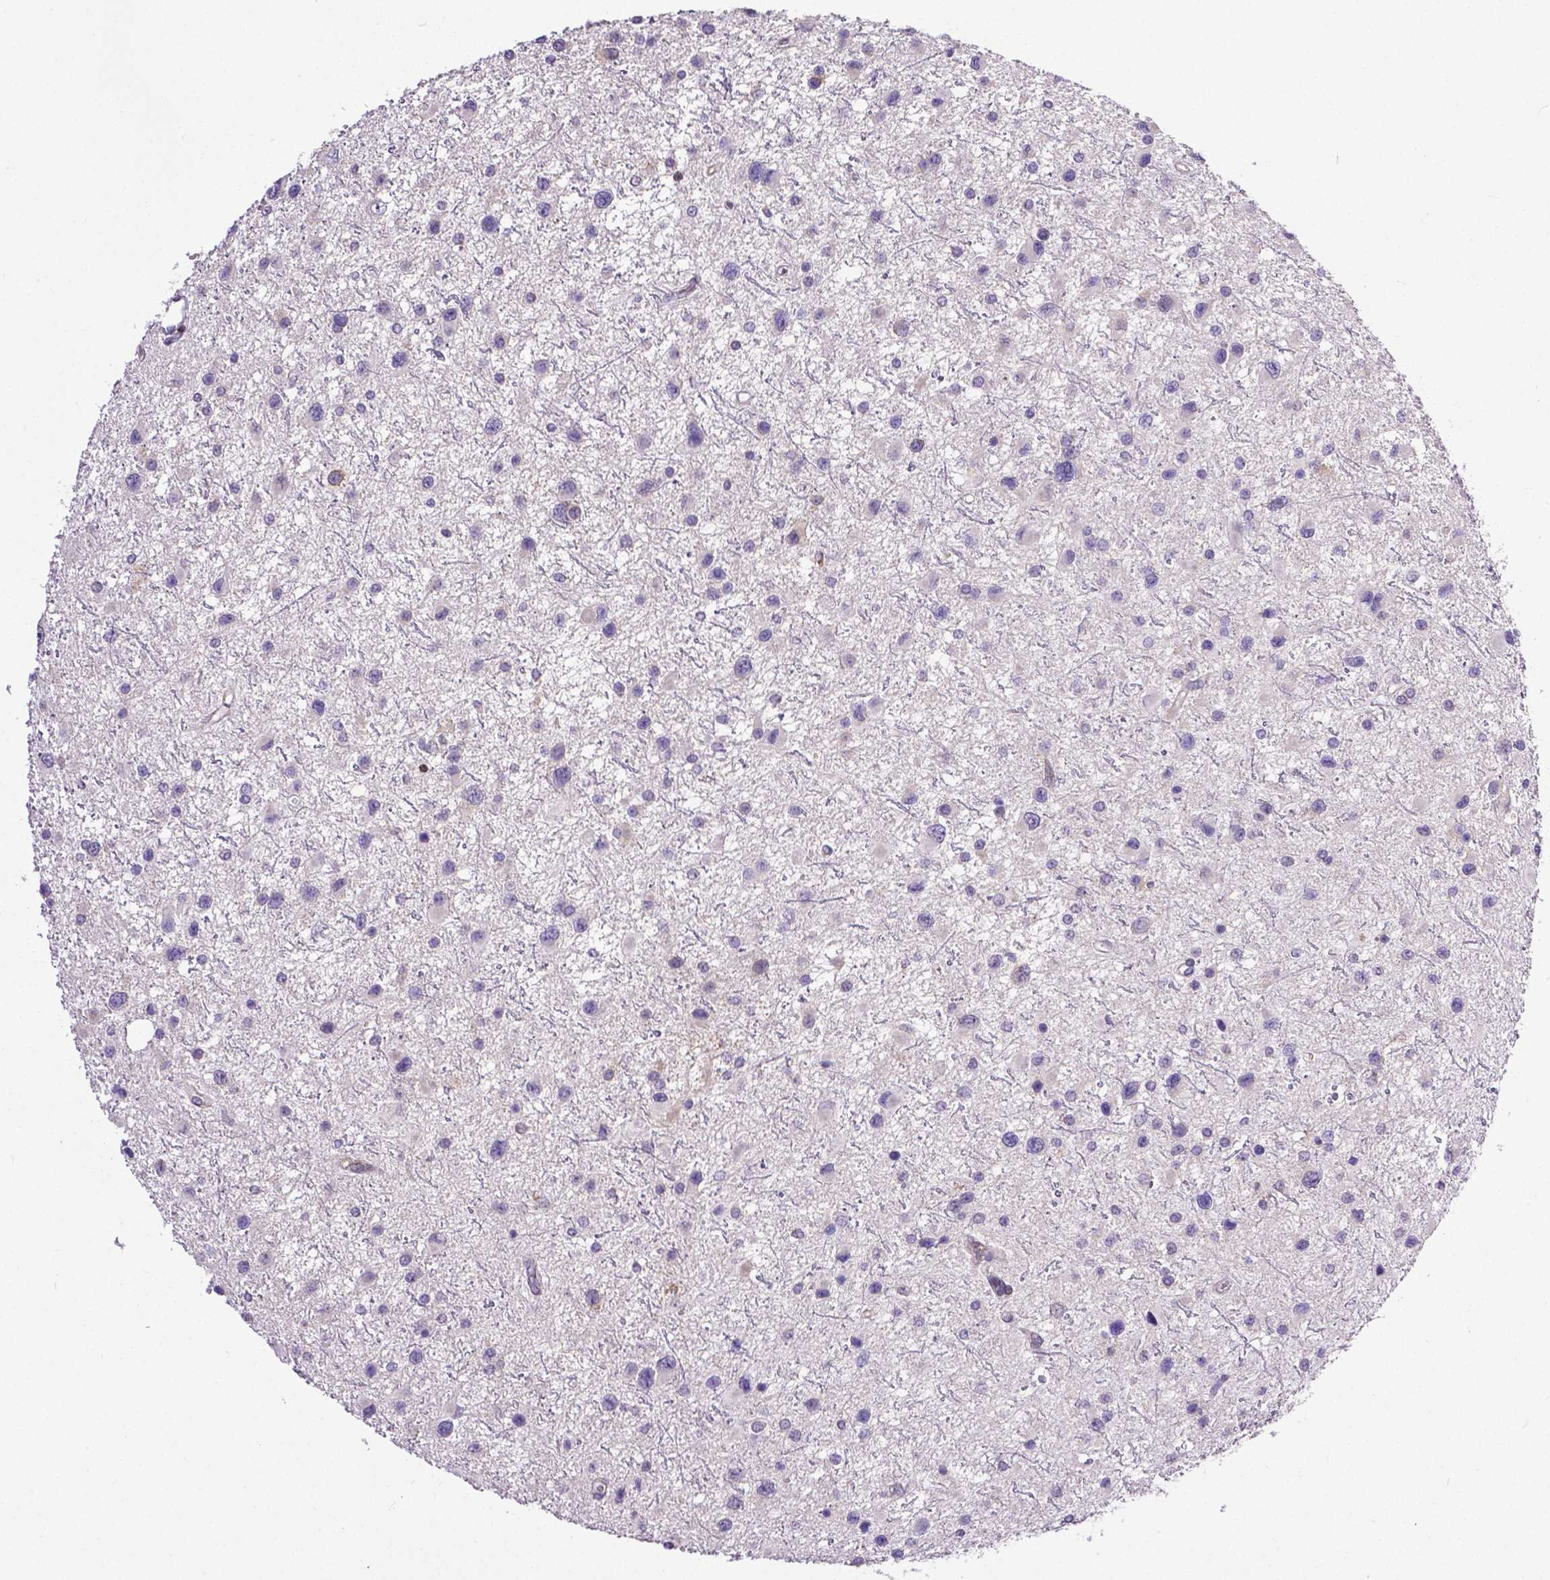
{"staining": {"intensity": "negative", "quantity": "none", "location": "none"}, "tissue": "glioma", "cell_type": "Tumor cells", "image_type": "cancer", "snomed": [{"axis": "morphology", "description": "Glioma, malignant, Low grade"}, {"axis": "topography", "description": "Brain"}], "caption": "Tumor cells show no significant protein expression in low-grade glioma (malignant). (Stains: DAB (3,3'-diaminobenzidine) IHC with hematoxylin counter stain, Microscopy: brightfield microscopy at high magnification).", "gene": "MCL1", "patient": {"sex": "female", "age": 32}}